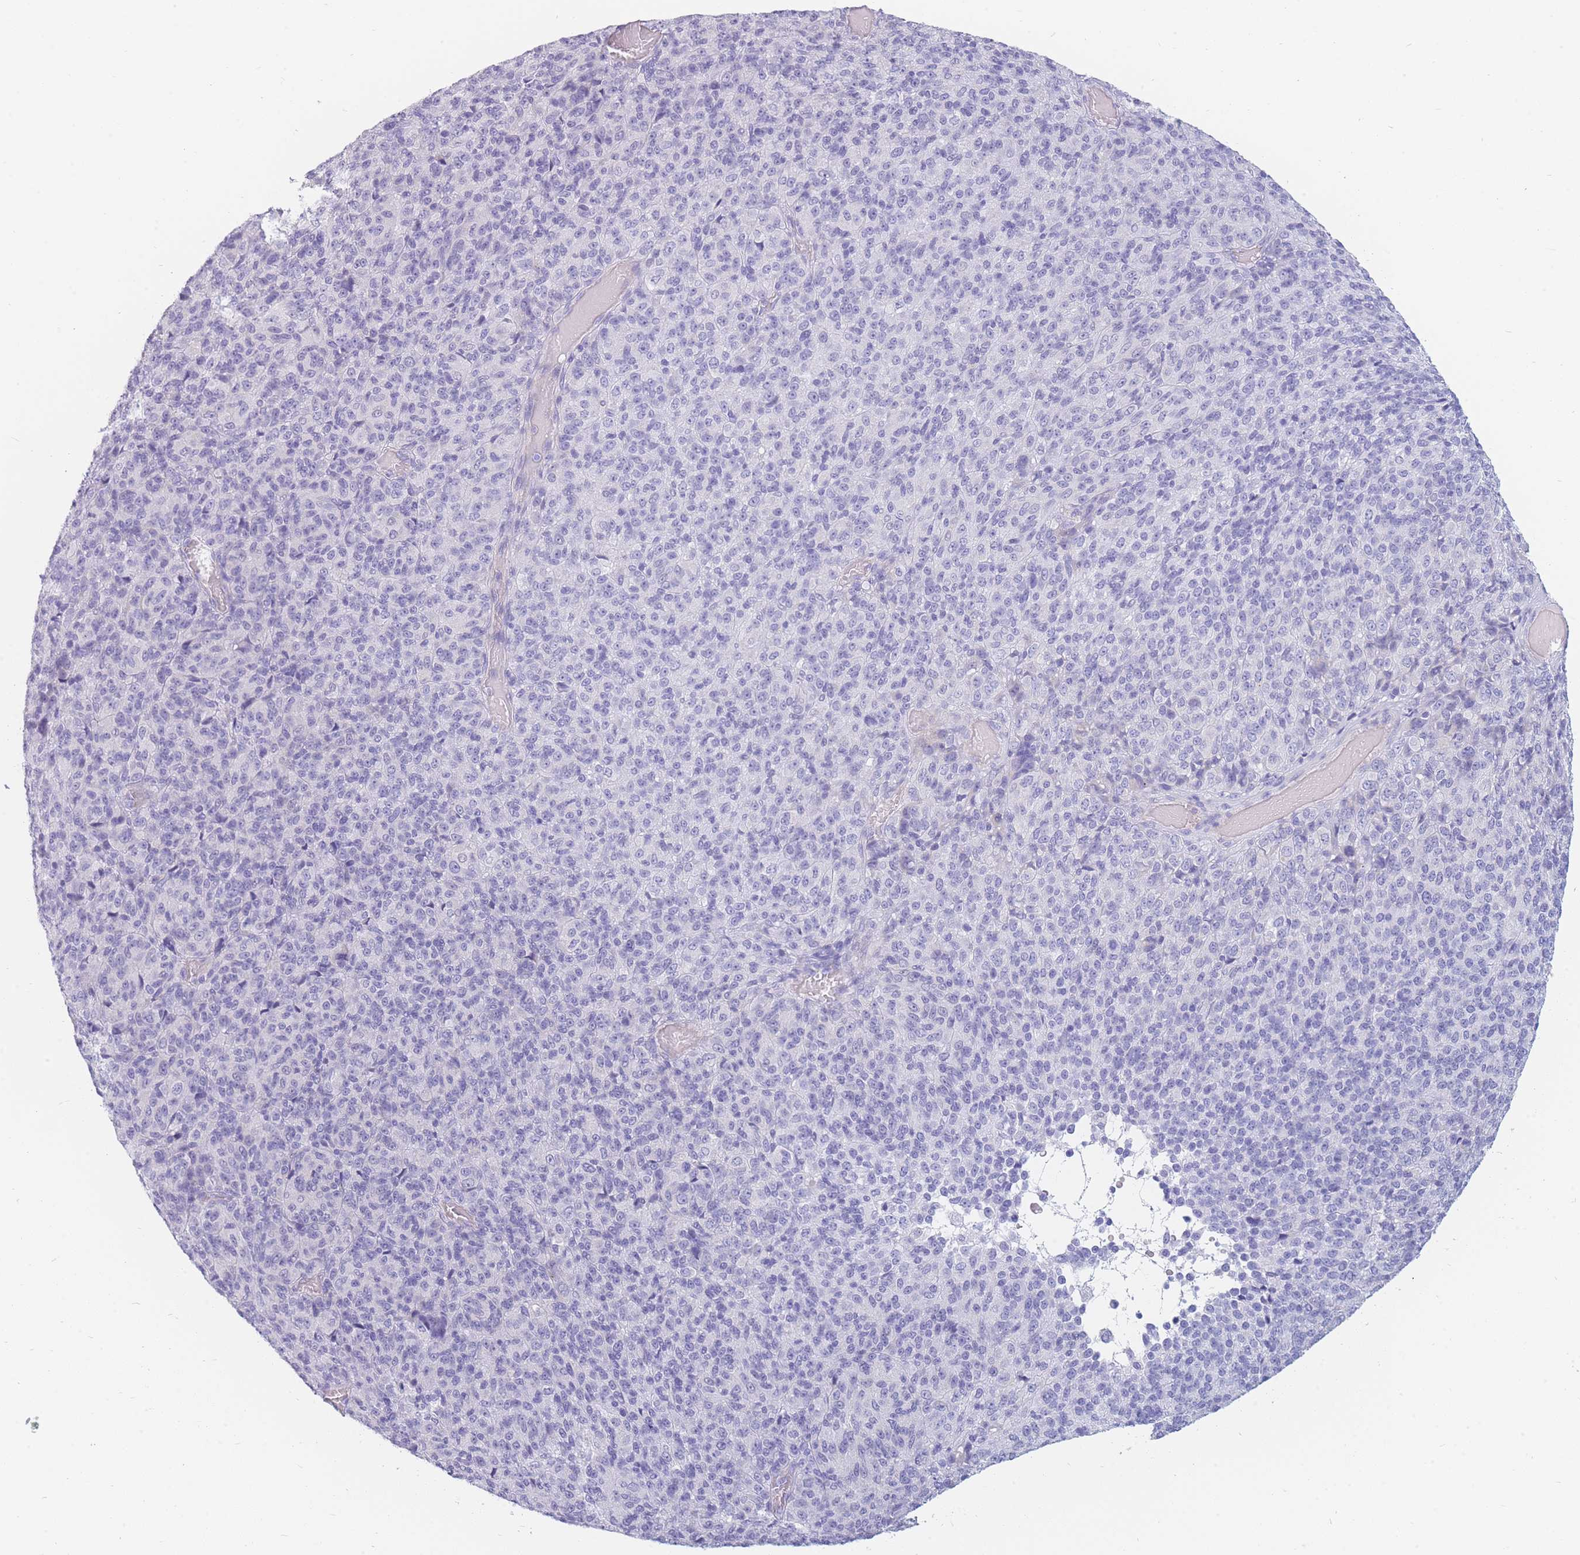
{"staining": {"intensity": "negative", "quantity": "none", "location": "none"}, "tissue": "melanoma", "cell_type": "Tumor cells", "image_type": "cancer", "snomed": [{"axis": "morphology", "description": "Malignant melanoma, Metastatic site"}, {"axis": "topography", "description": "Brain"}], "caption": "This is an IHC image of human malignant melanoma (metastatic site). There is no positivity in tumor cells.", "gene": "UPK1A", "patient": {"sex": "female", "age": 56}}